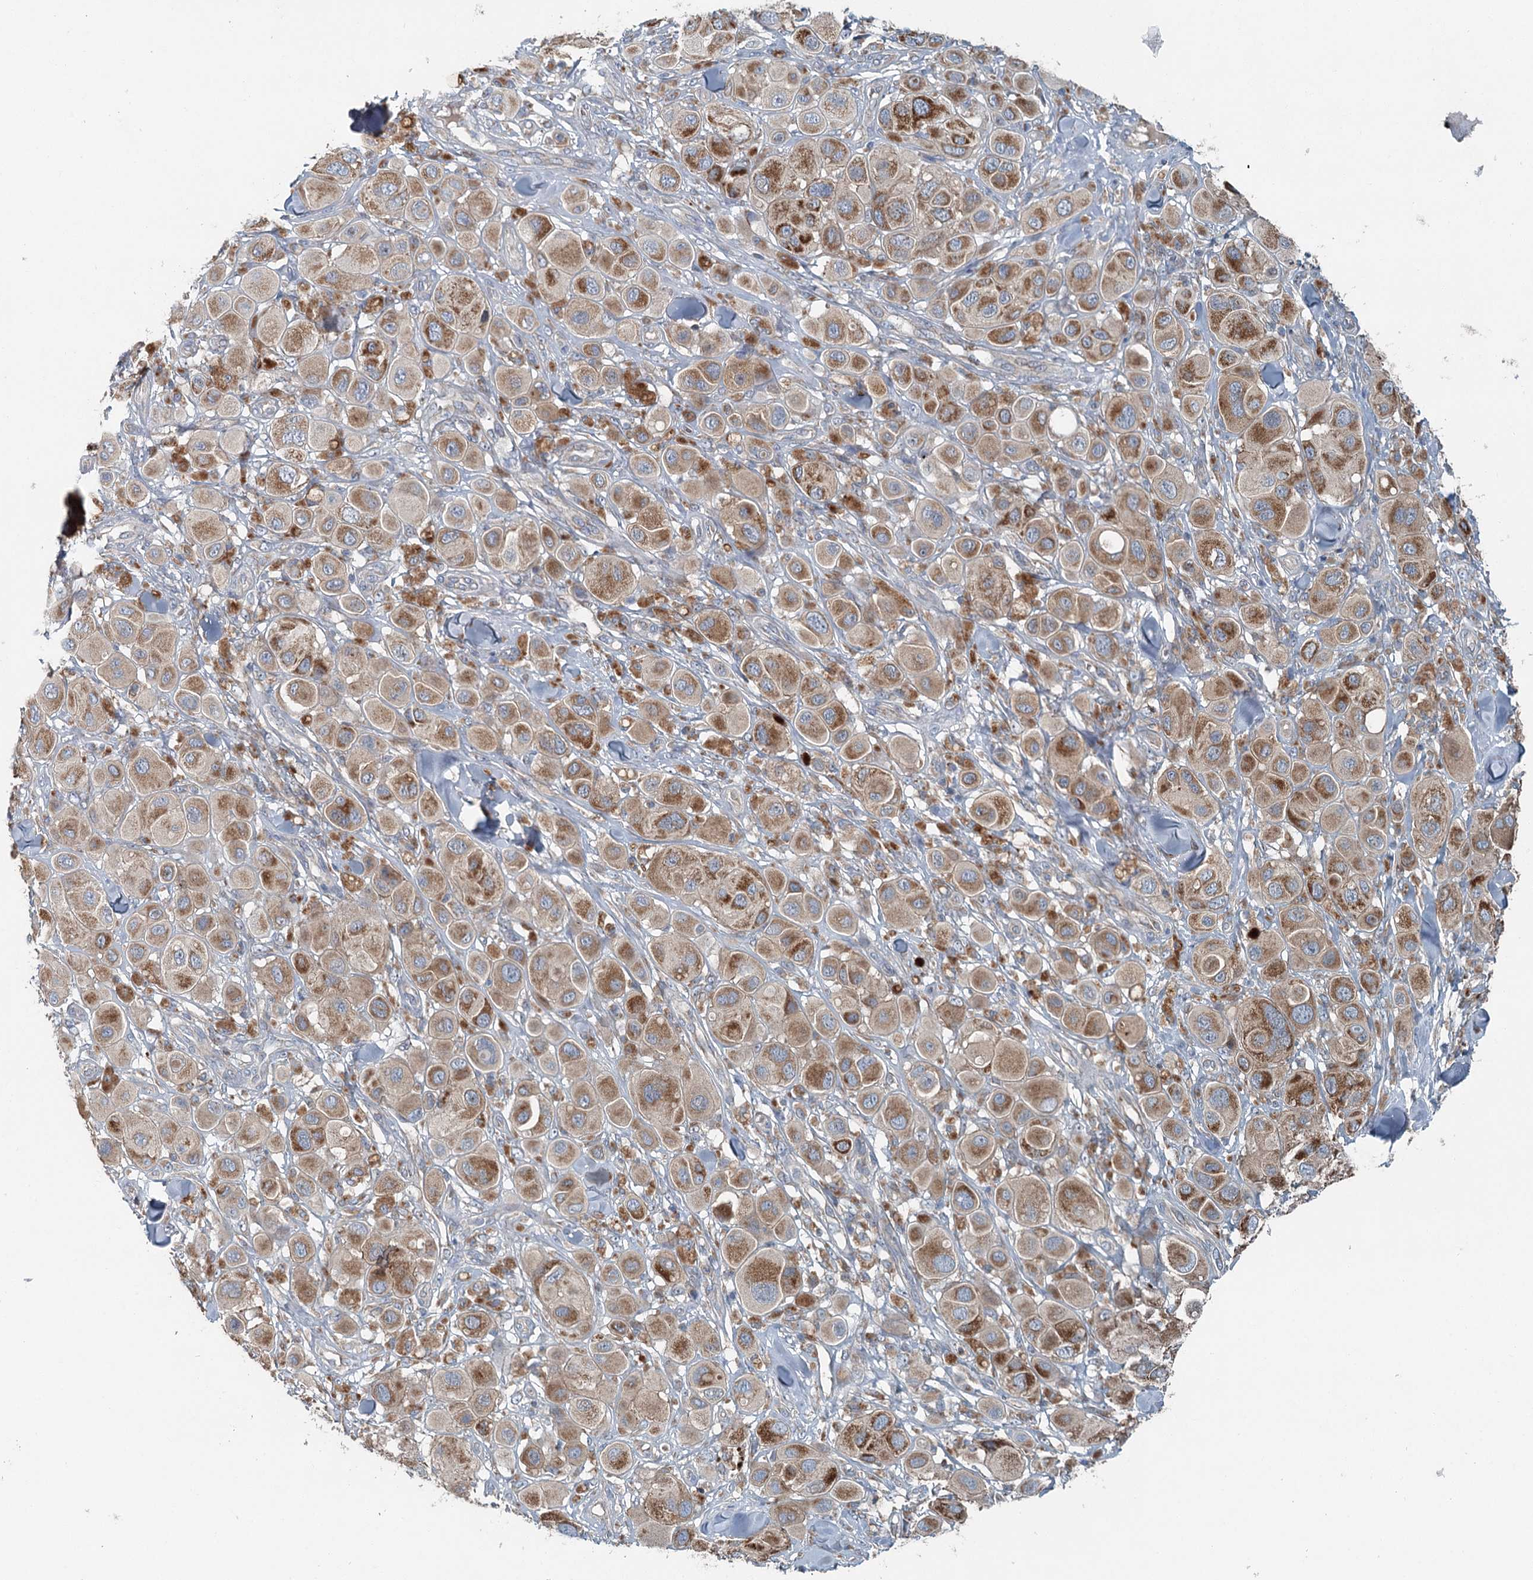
{"staining": {"intensity": "moderate", "quantity": ">75%", "location": "cytoplasmic/membranous"}, "tissue": "melanoma", "cell_type": "Tumor cells", "image_type": "cancer", "snomed": [{"axis": "morphology", "description": "Malignant melanoma, Metastatic site"}, {"axis": "topography", "description": "Skin"}], "caption": "Brown immunohistochemical staining in human malignant melanoma (metastatic site) displays moderate cytoplasmic/membranous positivity in about >75% of tumor cells.", "gene": "CHCHD5", "patient": {"sex": "male", "age": 41}}